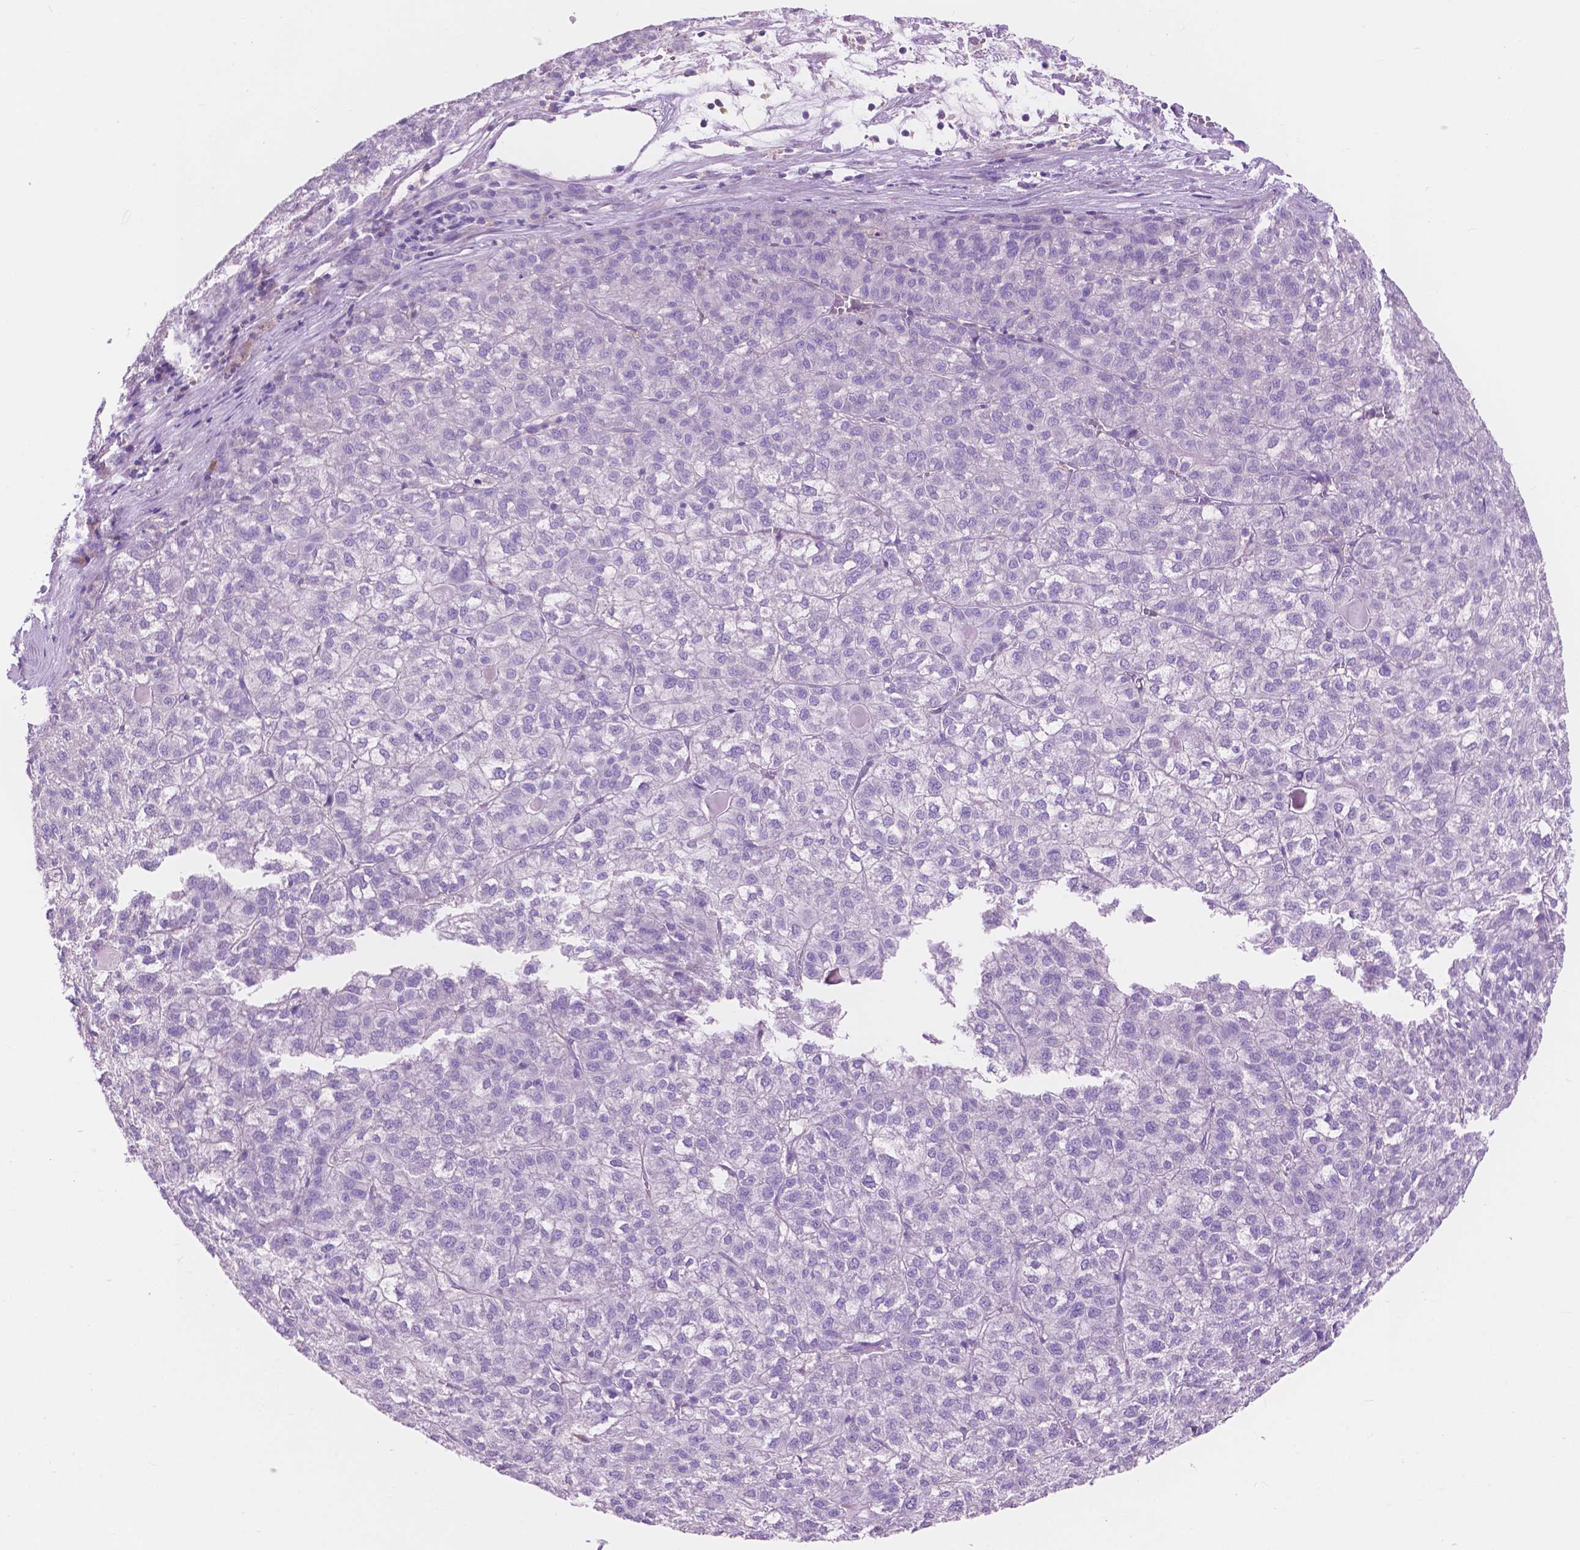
{"staining": {"intensity": "negative", "quantity": "none", "location": "none"}, "tissue": "liver cancer", "cell_type": "Tumor cells", "image_type": "cancer", "snomed": [{"axis": "morphology", "description": "Carcinoma, Hepatocellular, NOS"}, {"axis": "topography", "description": "Liver"}], "caption": "Photomicrograph shows no protein staining in tumor cells of liver cancer (hepatocellular carcinoma) tissue. Nuclei are stained in blue.", "gene": "IGFN1", "patient": {"sex": "female", "age": 43}}